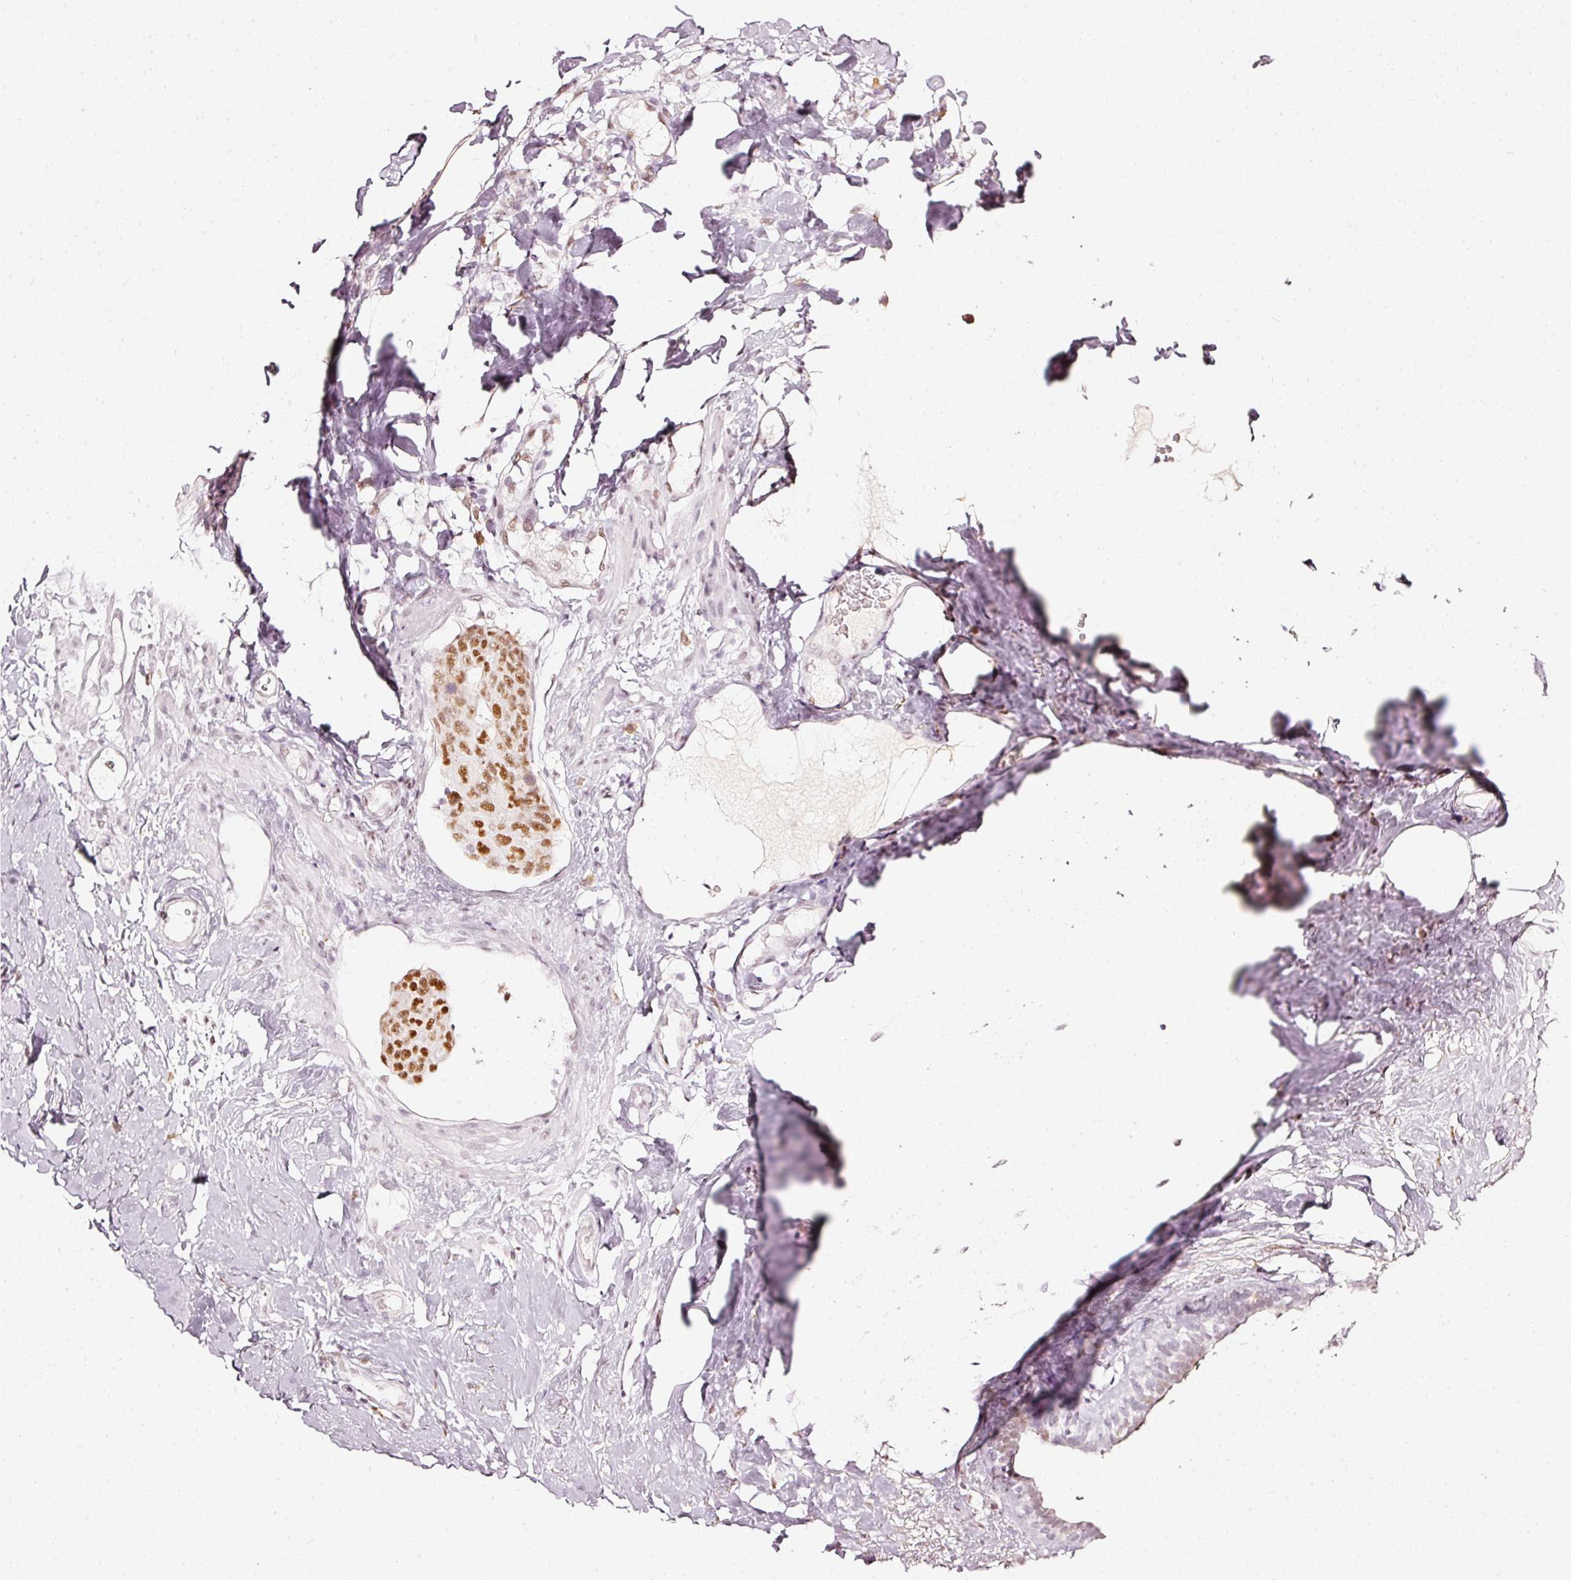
{"staining": {"intensity": "moderate", "quantity": ">75%", "location": "nuclear"}, "tissue": "breast cancer", "cell_type": "Tumor cells", "image_type": "cancer", "snomed": [{"axis": "morphology", "description": "Duct carcinoma"}, {"axis": "topography", "description": "Breast"}], "caption": "Moderate nuclear protein expression is identified in about >75% of tumor cells in breast infiltrating ductal carcinoma.", "gene": "PPP1R10", "patient": {"sex": "female", "age": 40}}